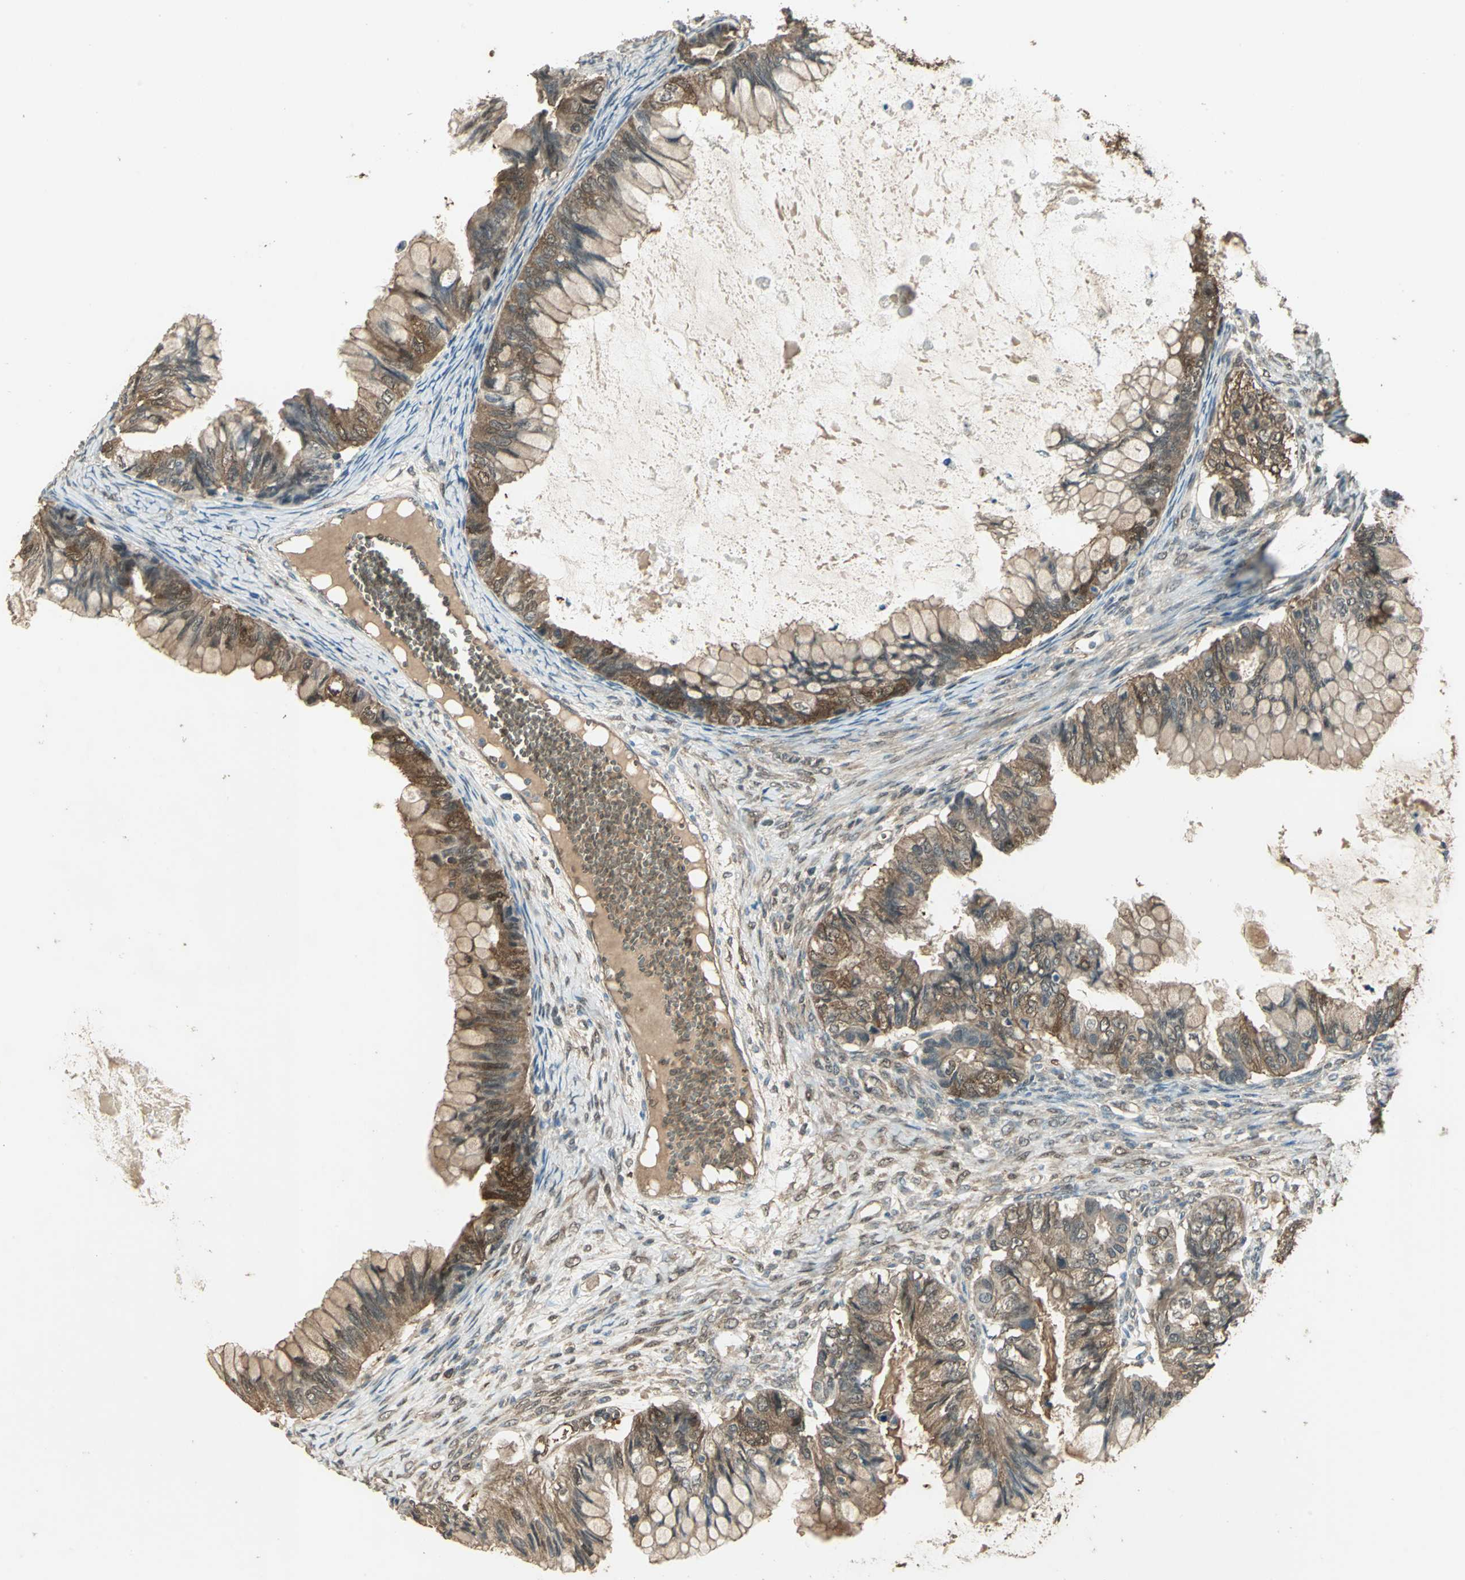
{"staining": {"intensity": "moderate", "quantity": ">75%", "location": "cytoplasmic/membranous"}, "tissue": "ovarian cancer", "cell_type": "Tumor cells", "image_type": "cancer", "snomed": [{"axis": "morphology", "description": "Cystadenocarcinoma, mucinous, NOS"}, {"axis": "topography", "description": "Ovary"}], "caption": "An image of ovarian cancer stained for a protein reveals moderate cytoplasmic/membranous brown staining in tumor cells. The staining was performed using DAB (3,3'-diaminobenzidine) to visualize the protein expression in brown, while the nuclei were stained in blue with hematoxylin (Magnification: 20x).", "gene": "DDAH1", "patient": {"sex": "female", "age": 80}}